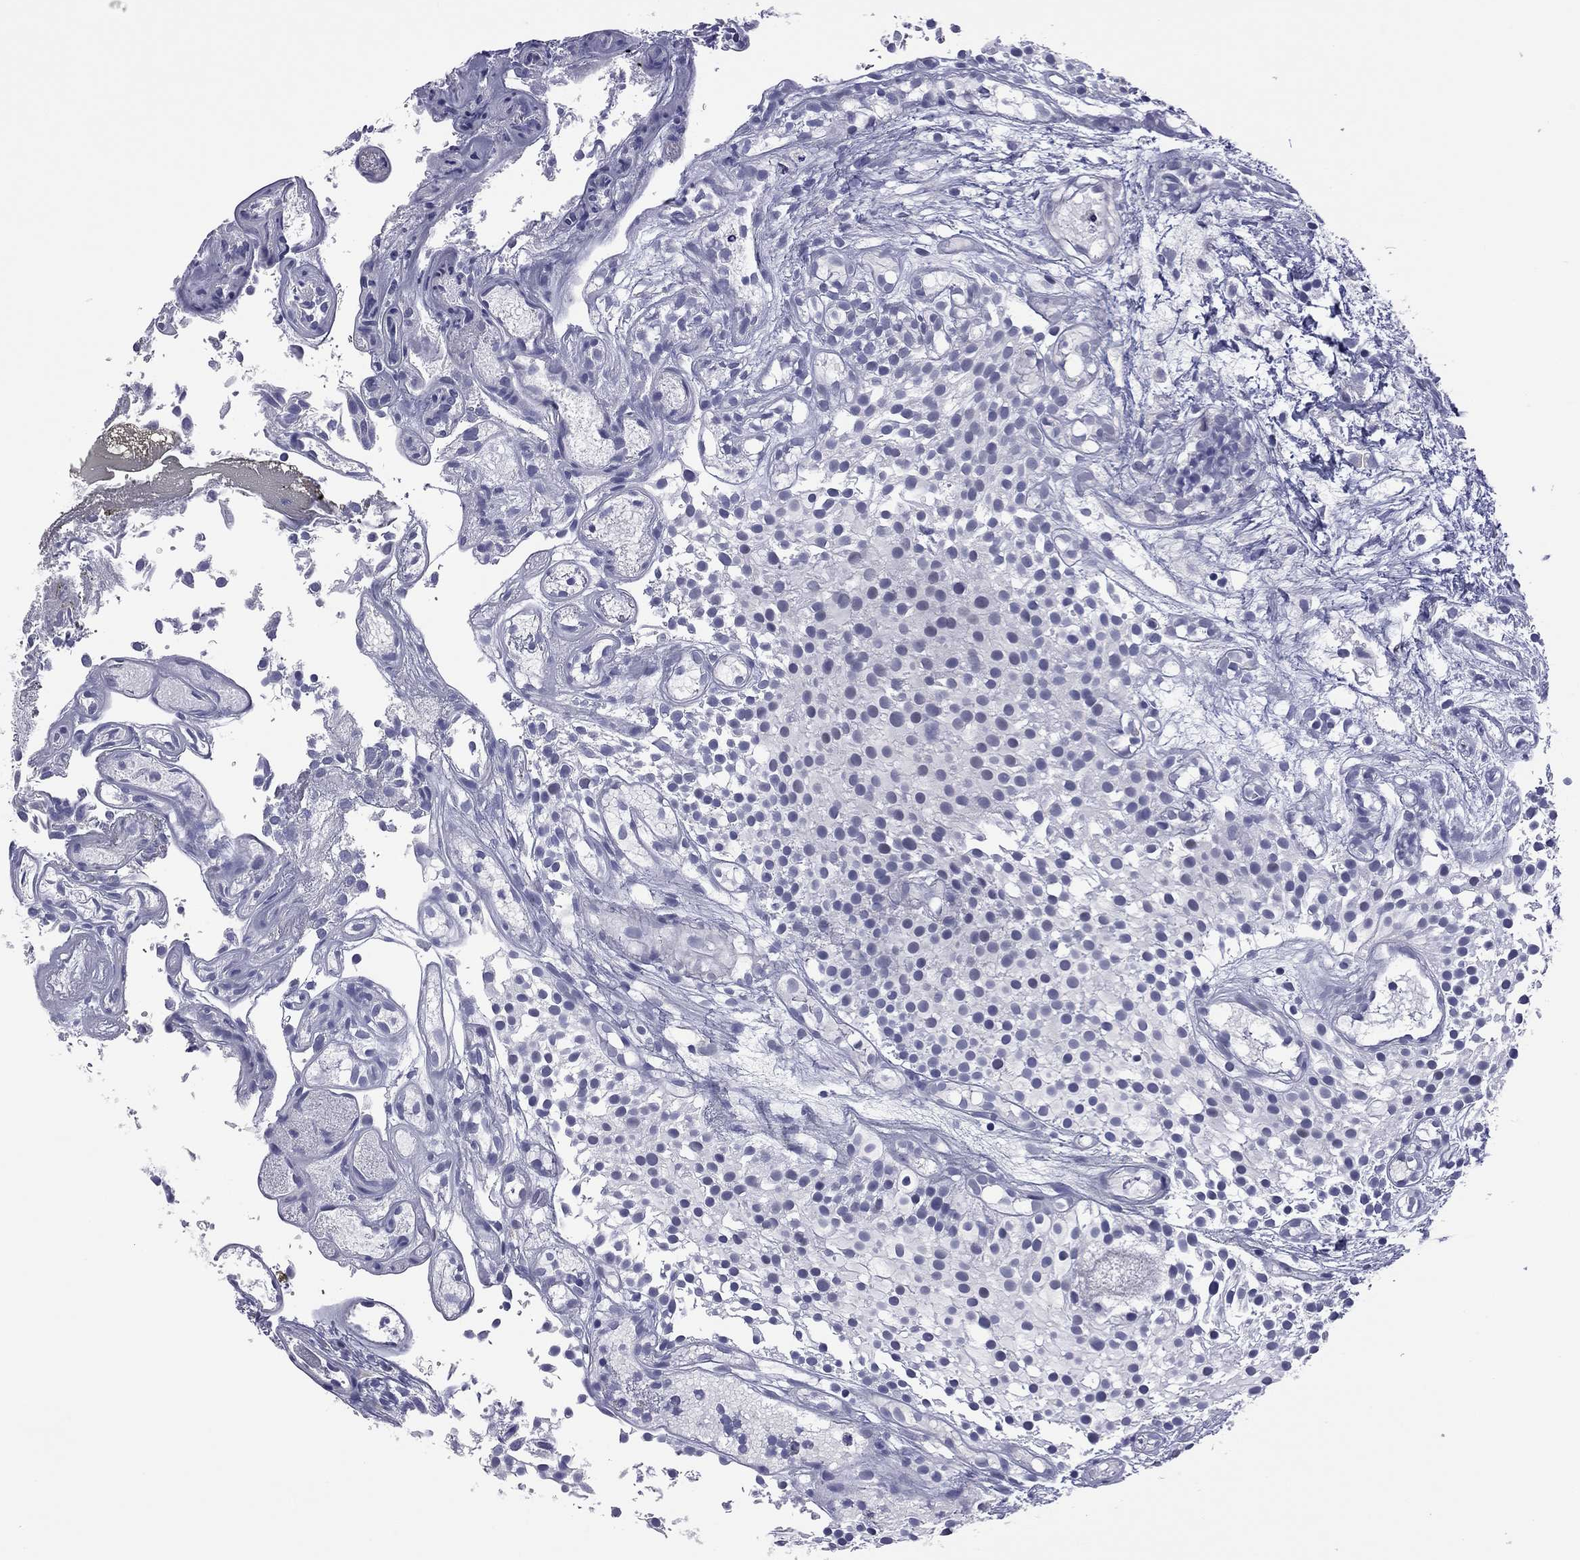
{"staining": {"intensity": "negative", "quantity": "none", "location": "none"}, "tissue": "urothelial cancer", "cell_type": "Tumor cells", "image_type": "cancer", "snomed": [{"axis": "morphology", "description": "Urothelial carcinoma, Low grade"}, {"axis": "topography", "description": "Urinary bladder"}], "caption": "Urothelial cancer was stained to show a protein in brown. There is no significant expression in tumor cells.", "gene": "POU5F2", "patient": {"sex": "male", "age": 79}}